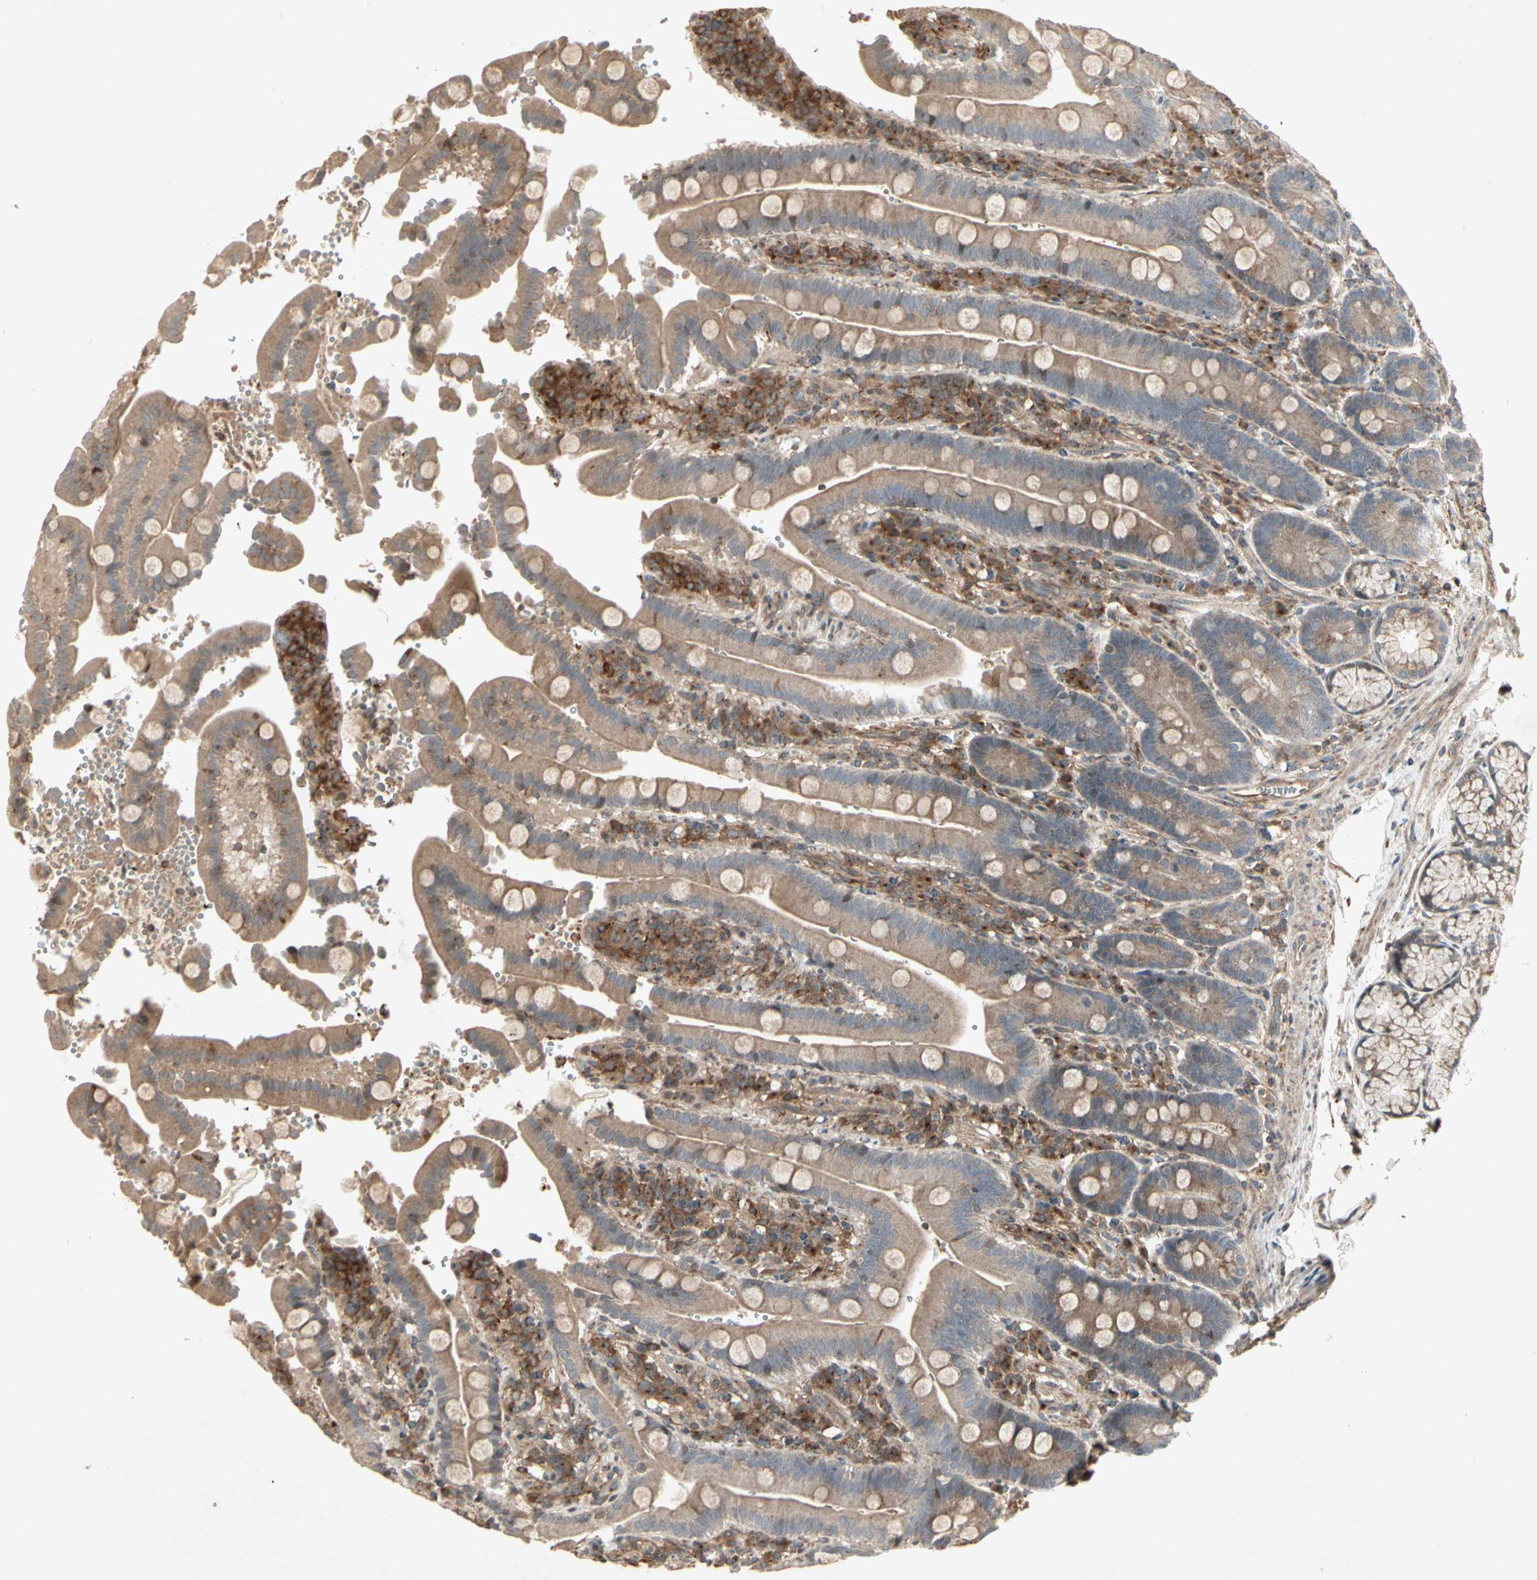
{"staining": {"intensity": "weak", "quantity": ">75%", "location": "cytoplasmic/membranous"}, "tissue": "duodenum", "cell_type": "Glandular cells", "image_type": "normal", "snomed": [{"axis": "morphology", "description": "Normal tissue, NOS"}, {"axis": "topography", "description": "Small intestine, NOS"}], "caption": "Immunohistochemistry (IHC) of unremarkable duodenum displays low levels of weak cytoplasmic/membranous positivity in about >75% of glandular cells. The protein of interest is shown in brown color, while the nuclei are stained blue.", "gene": "TEK", "patient": {"sex": "female", "age": 71}}